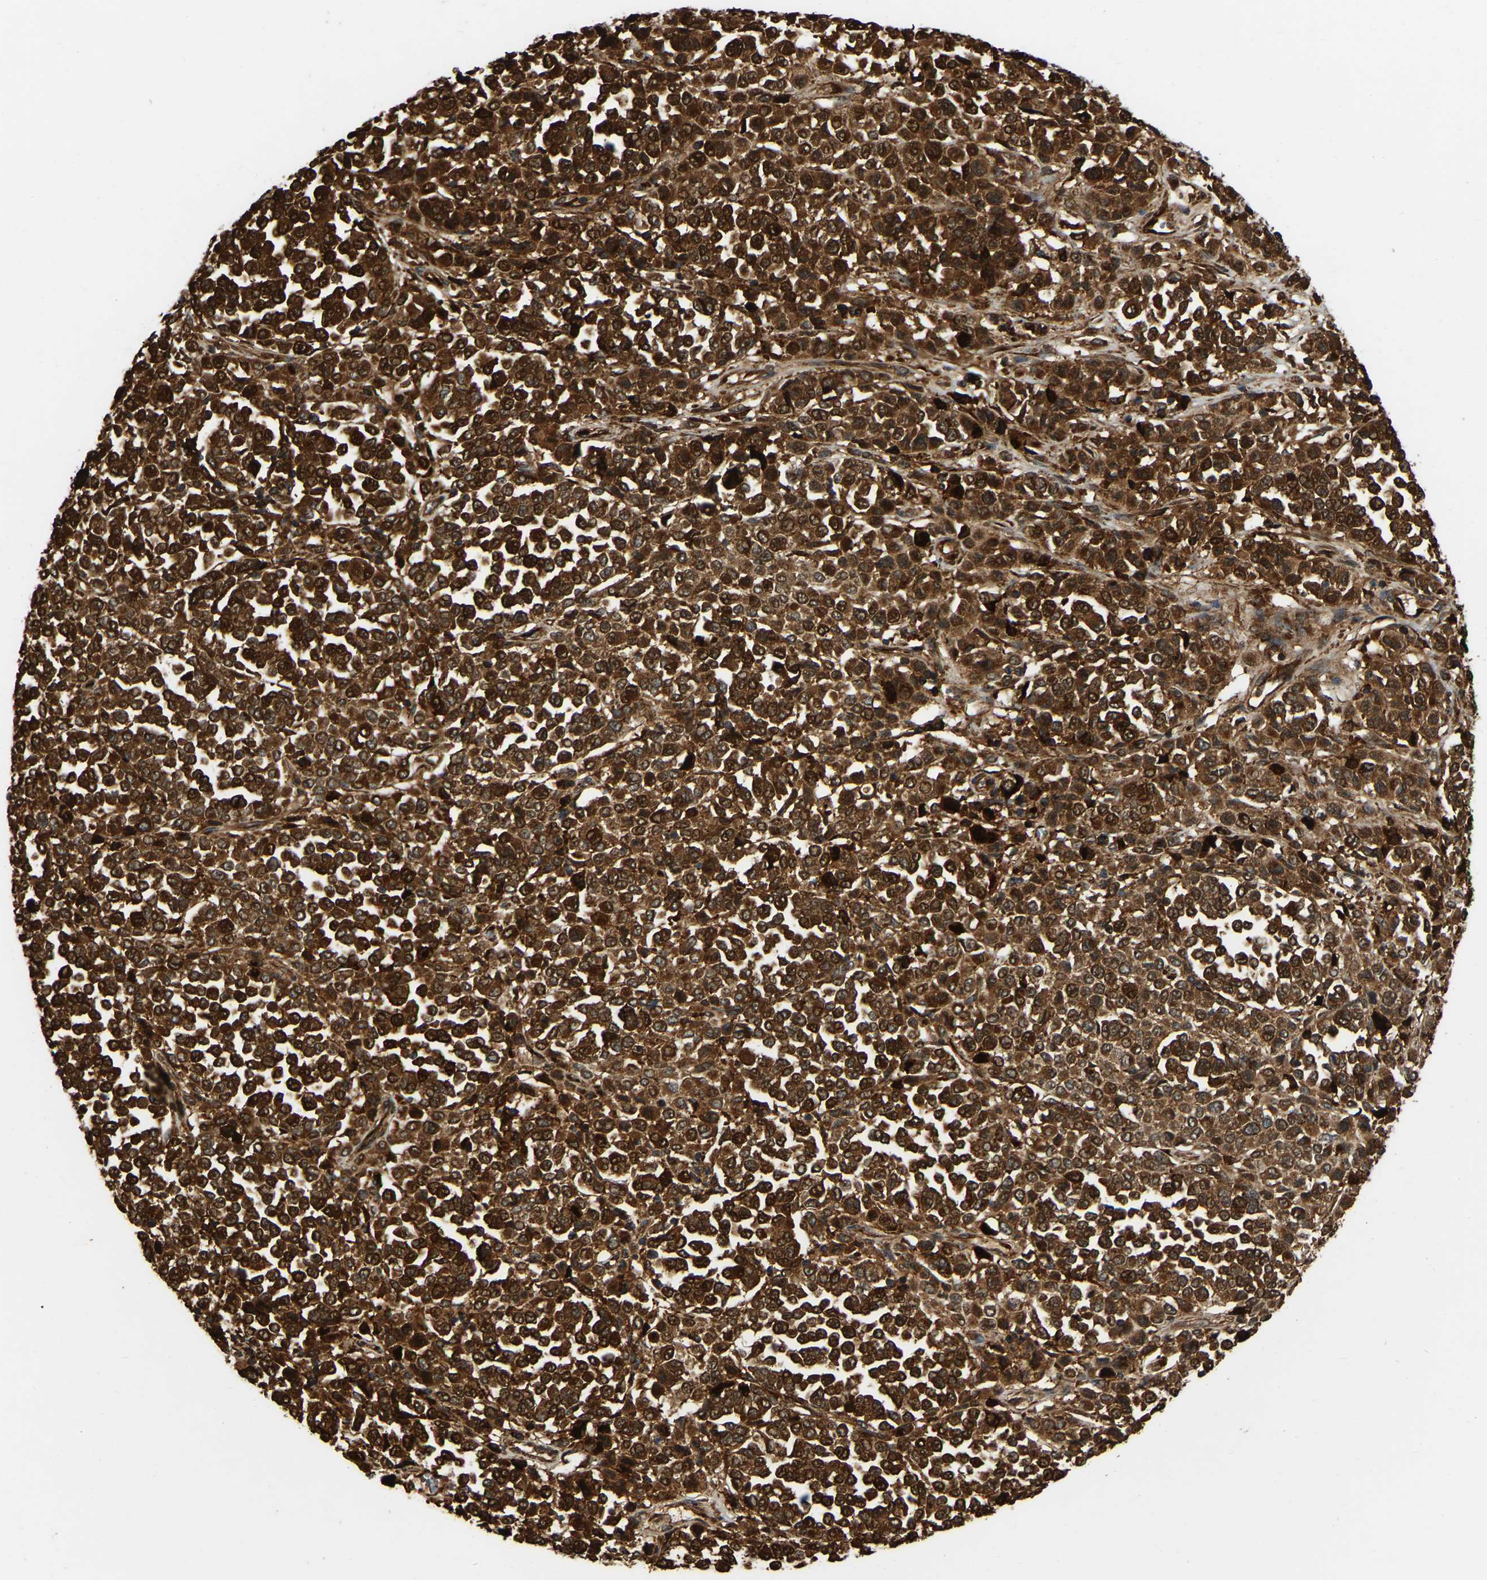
{"staining": {"intensity": "strong", "quantity": ">75%", "location": "cytoplasmic/membranous"}, "tissue": "melanoma", "cell_type": "Tumor cells", "image_type": "cancer", "snomed": [{"axis": "morphology", "description": "Malignant melanoma, Metastatic site"}, {"axis": "topography", "description": "Pancreas"}], "caption": "High-magnification brightfield microscopy of melanoma stained with DAB (brown) and counterstained with hematoxylin (blue). tumor cells exhibit strong cytoplasmic/membranous positivity is identified in approximately>75% of cells.", "gene": "SAMD9L", "patient": {"sex": "female", "age": 30}}